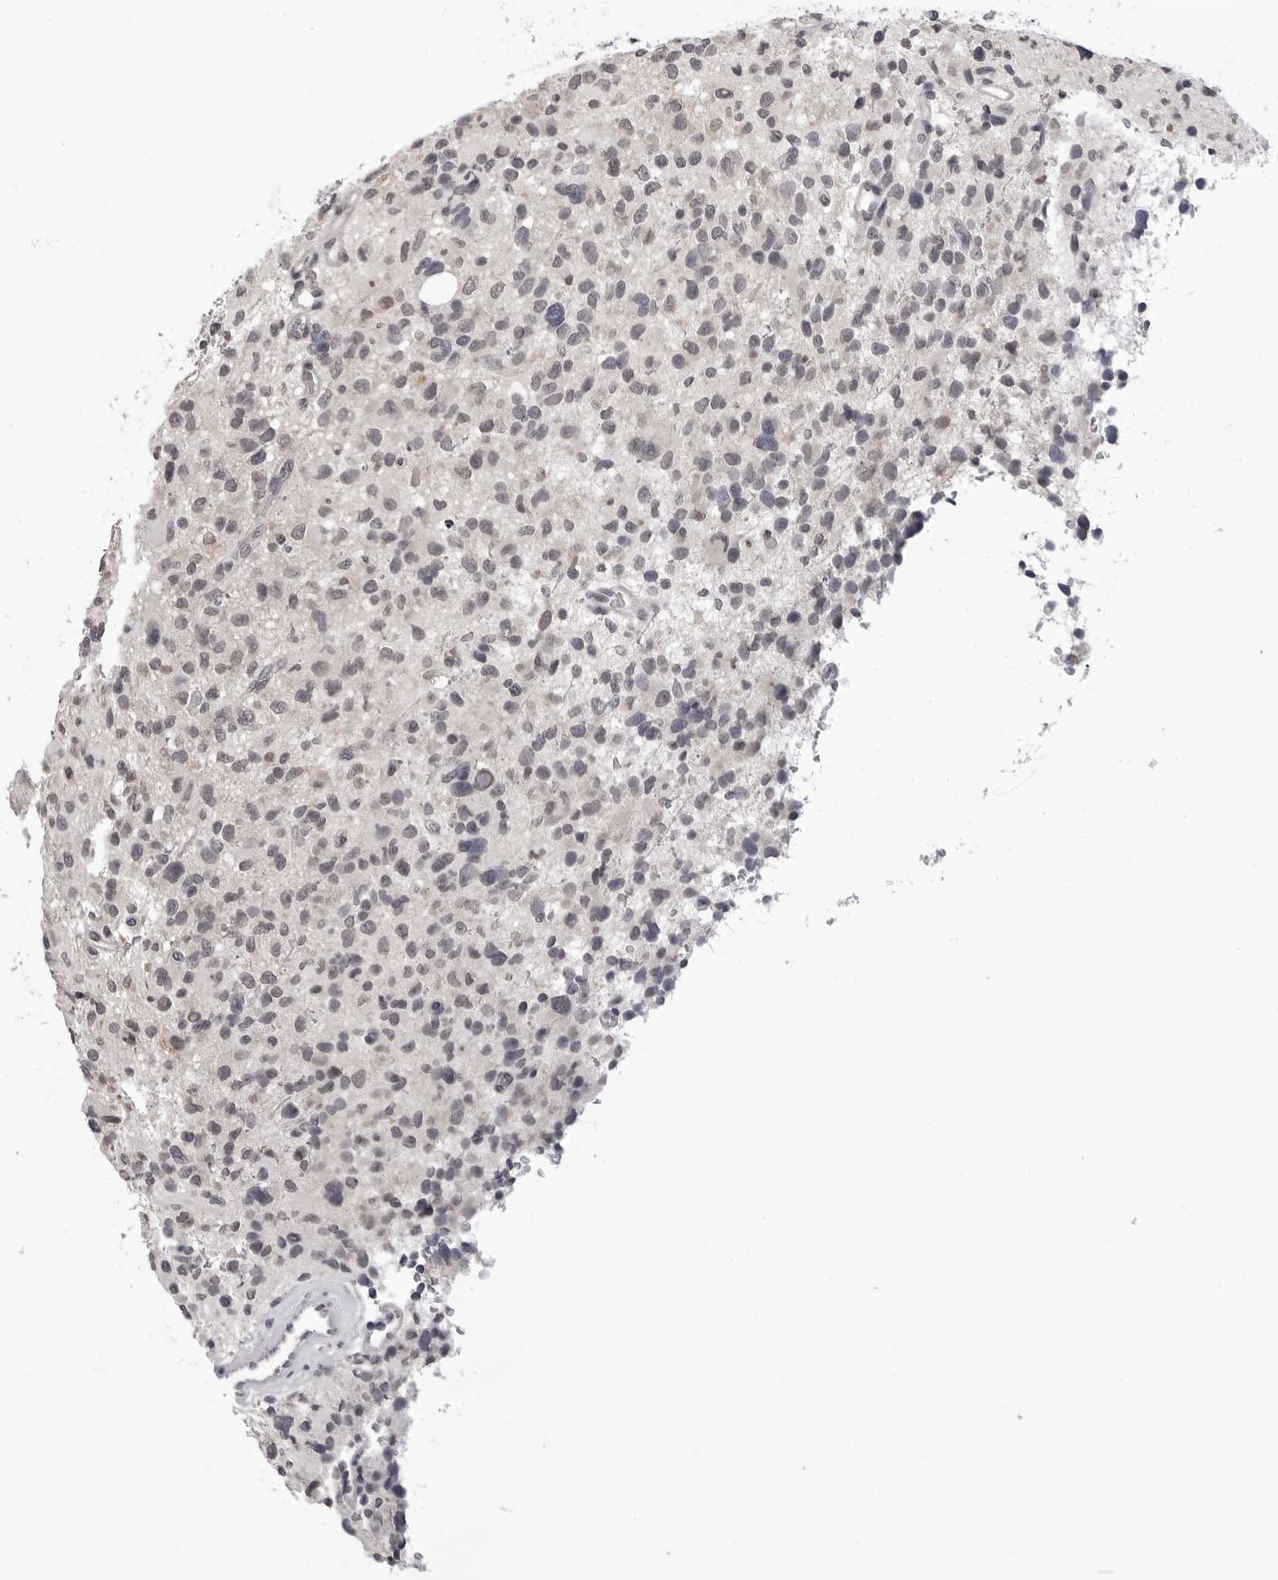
{"staining": {"intensity": "negative", "quantity": "none", "location": "none"}, "tissue": "glioma", "cell_type": "Tumor cells", "image_type": "cancer", "snomed": [{"axis": "morphology", "description": "Glioma, malignant, High grade"}, {"axis": "topography", "description": "Brain"}], "caption": "This is a image of immunohistochemistry staining of glioma, which shows no expression in tumor cells.", "gene": "CDK20", "patient": {"sex": "male", "age": 48}}